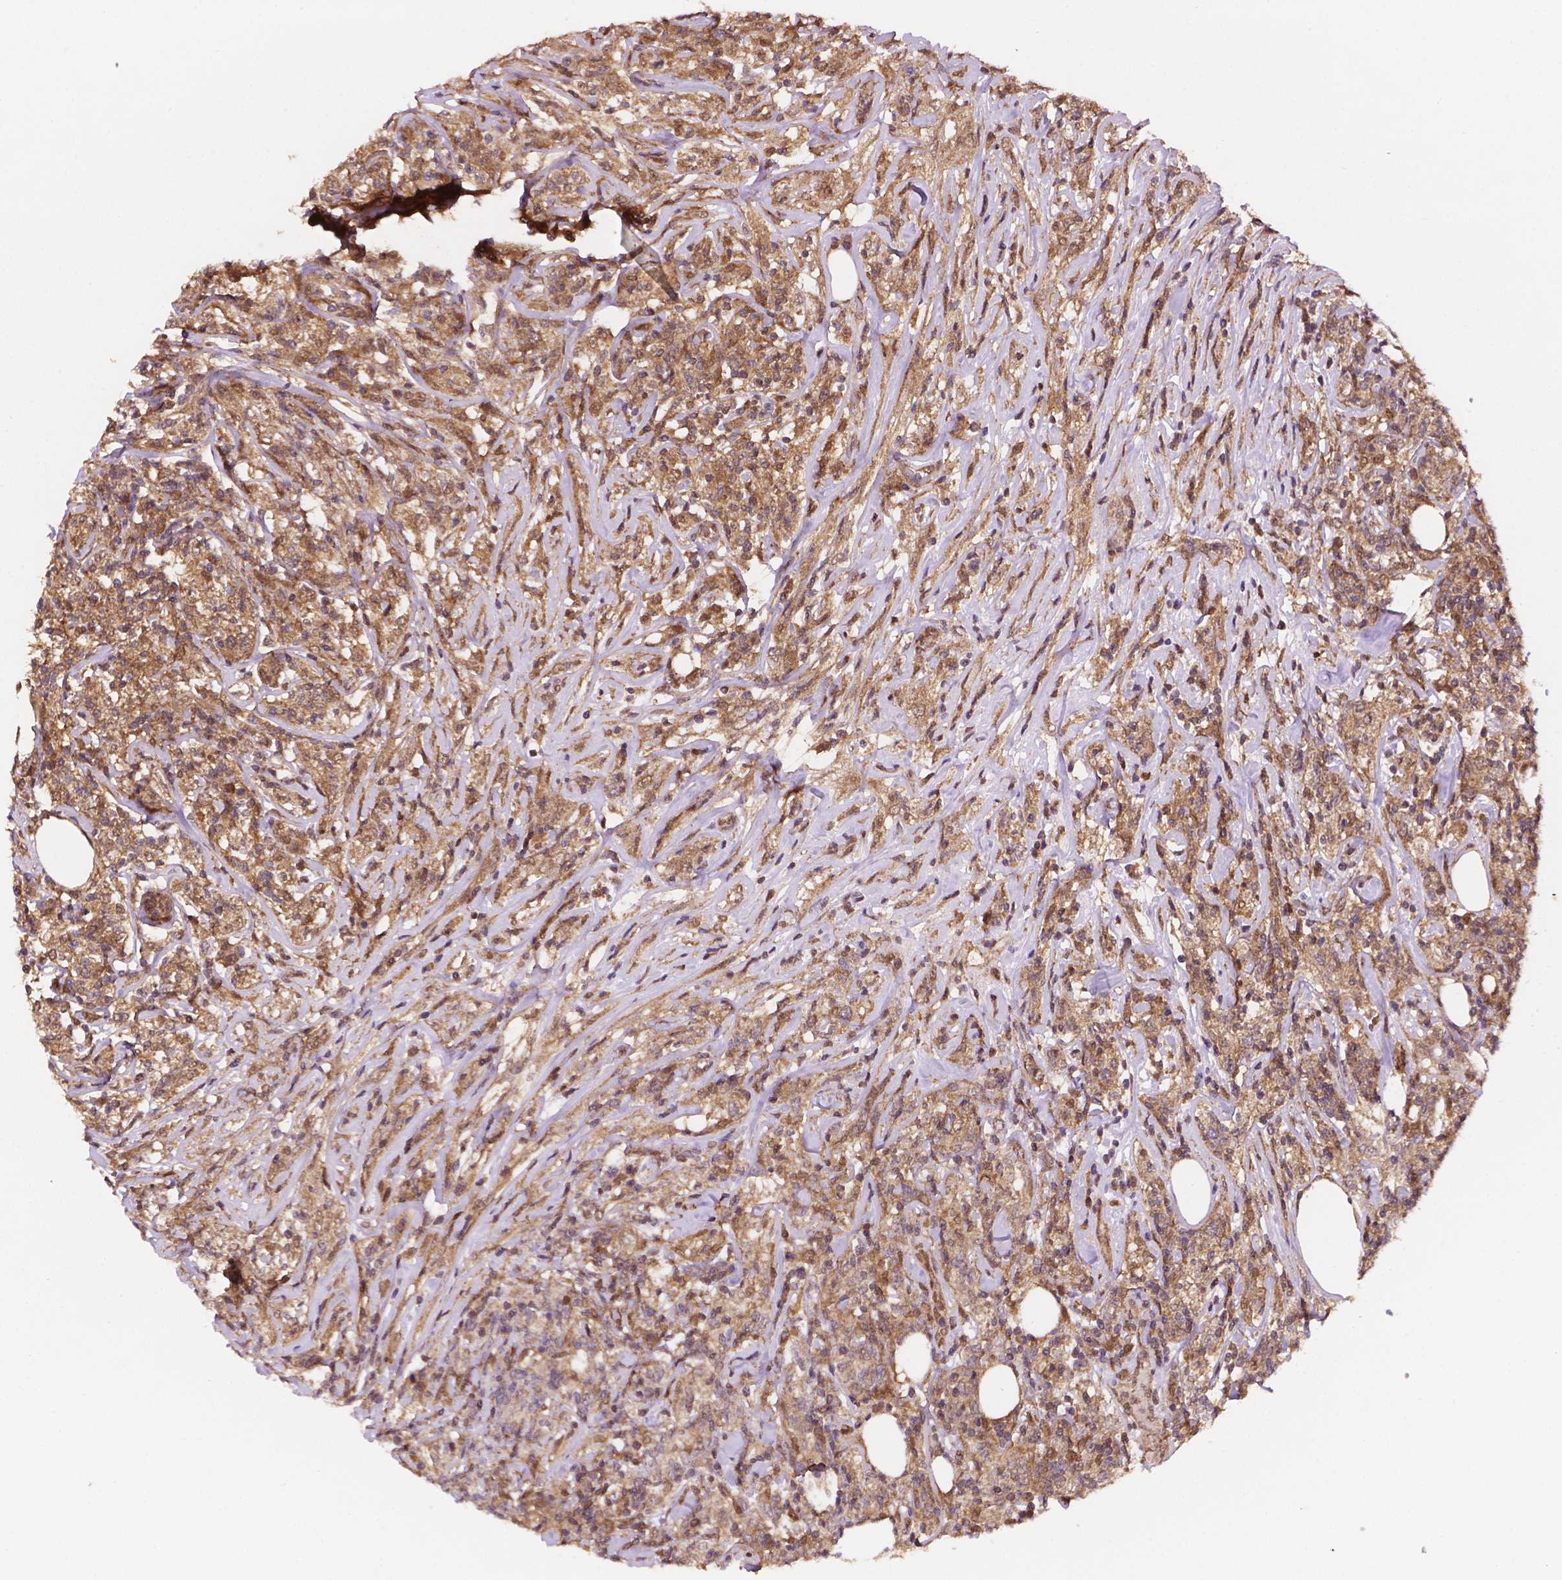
{"staining": {"intensity": "moderate", "quantity": ">75%", "location": "cytoplasmic/membranous"}, "tissue": "lymphoma", "cell_type": "Tumor cells", "image_type": "cancer", "snomed": [{"axis": "morphology", "description": "Malignant lymphoma, non-Hodgkin's type, High grade"}, {"axis": "topography", "description": "Lymph node"}], "caption": "An immunohistochemistry (IHC) image of neoplastic tissue is shown. Protein staining in brown labels moderate cytoplasmic/membranous positivity in lymphoma within tumor cells. The protein is shown in brown color, while the nuclei are stained blue.", "gene": "UBE2L6", "patient": {"sex": "female", "age": 84}}